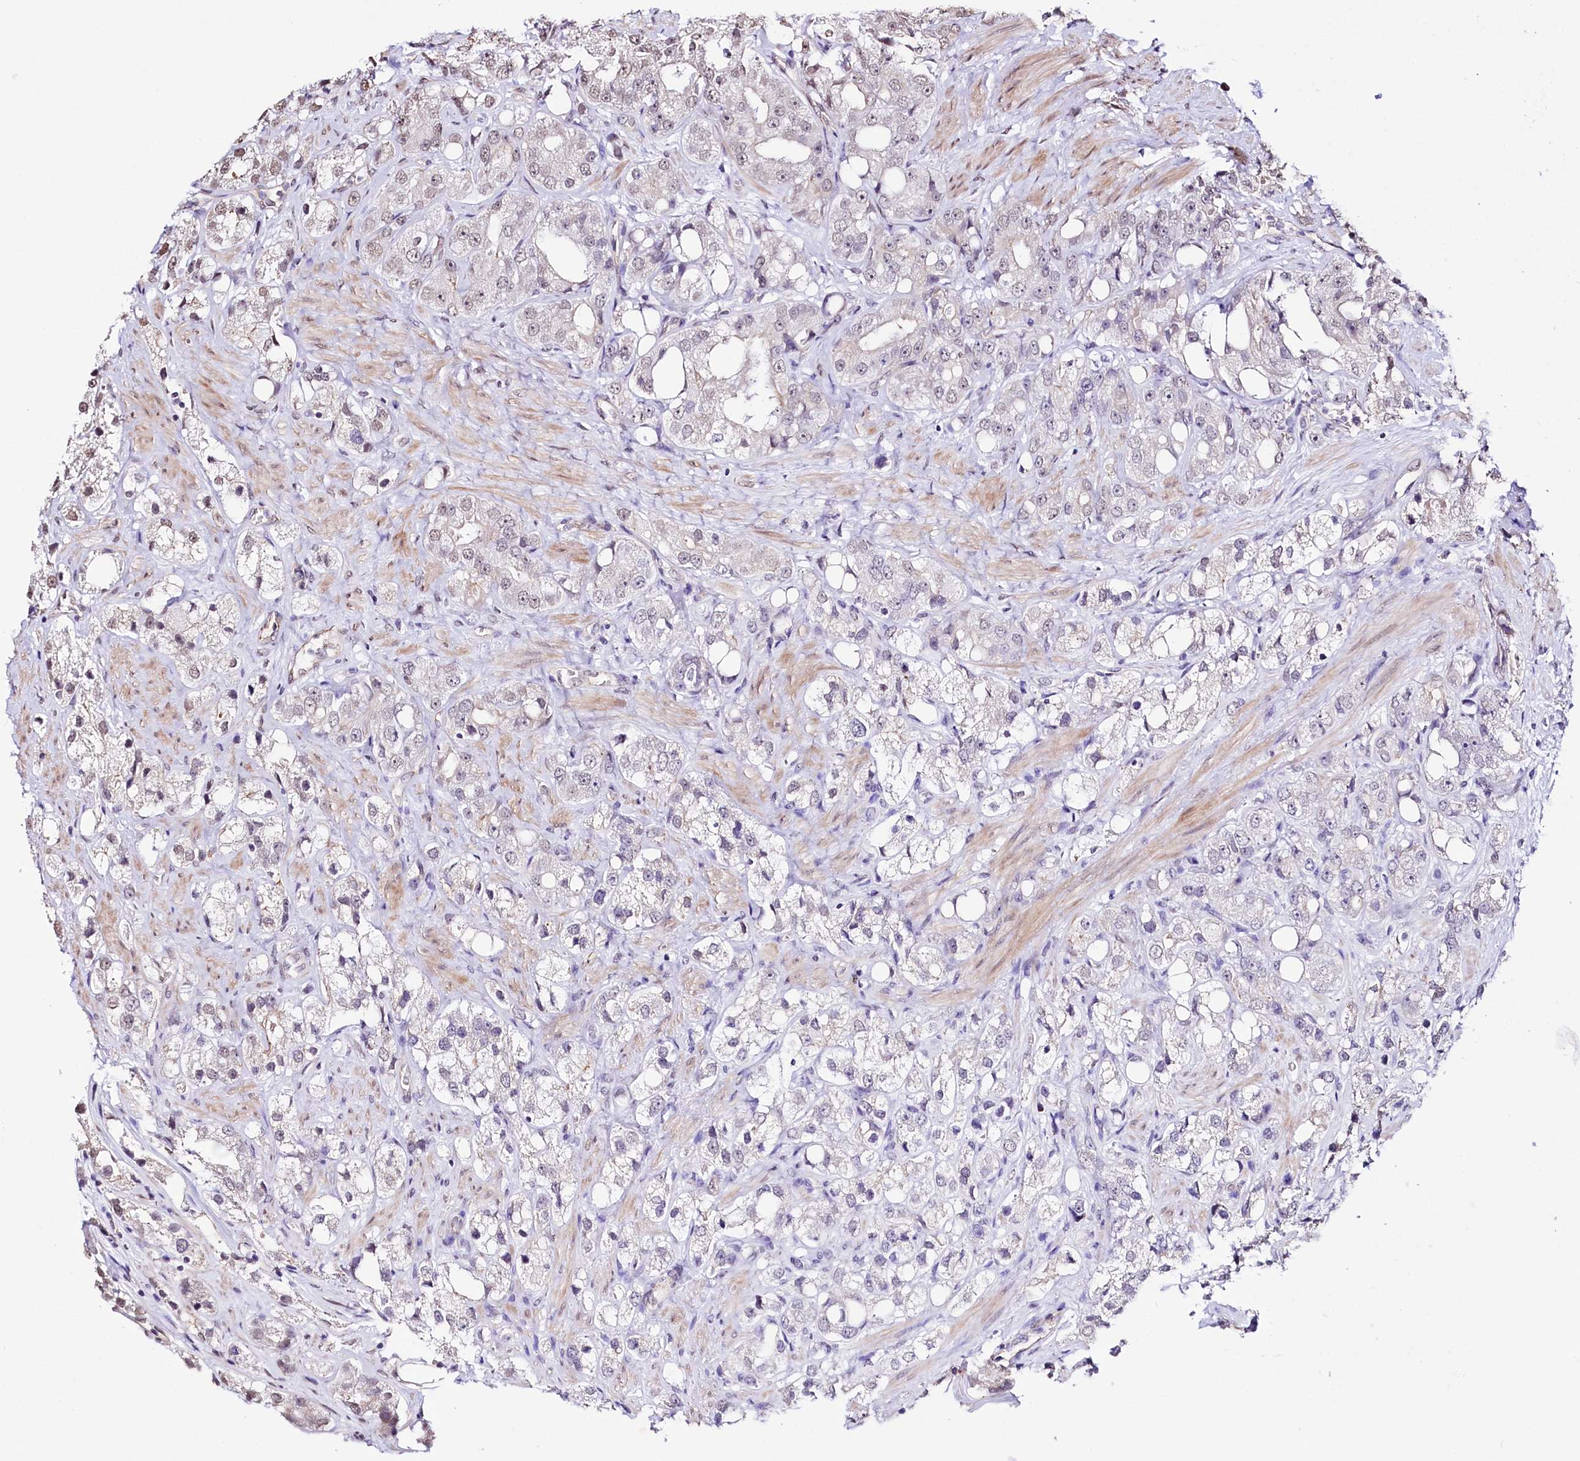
{"staining": {"intensity": "negative", "quantity": "none", "location": "none"}, "tissue": "prostate cancer", "cell_type": "Tumor cells", "image_type": "cancer", "snomed": [{"axis": "morphology", "description": "Adenocarcinoma, NOS"}, {"axis": "topography", "description": "Prostate"}], "caption": "Tumor cells are negative for protein expression in human adenocarcinoma (prostate).", "gene": "ST7", "patient": {"sex": "male", "age": 79}}